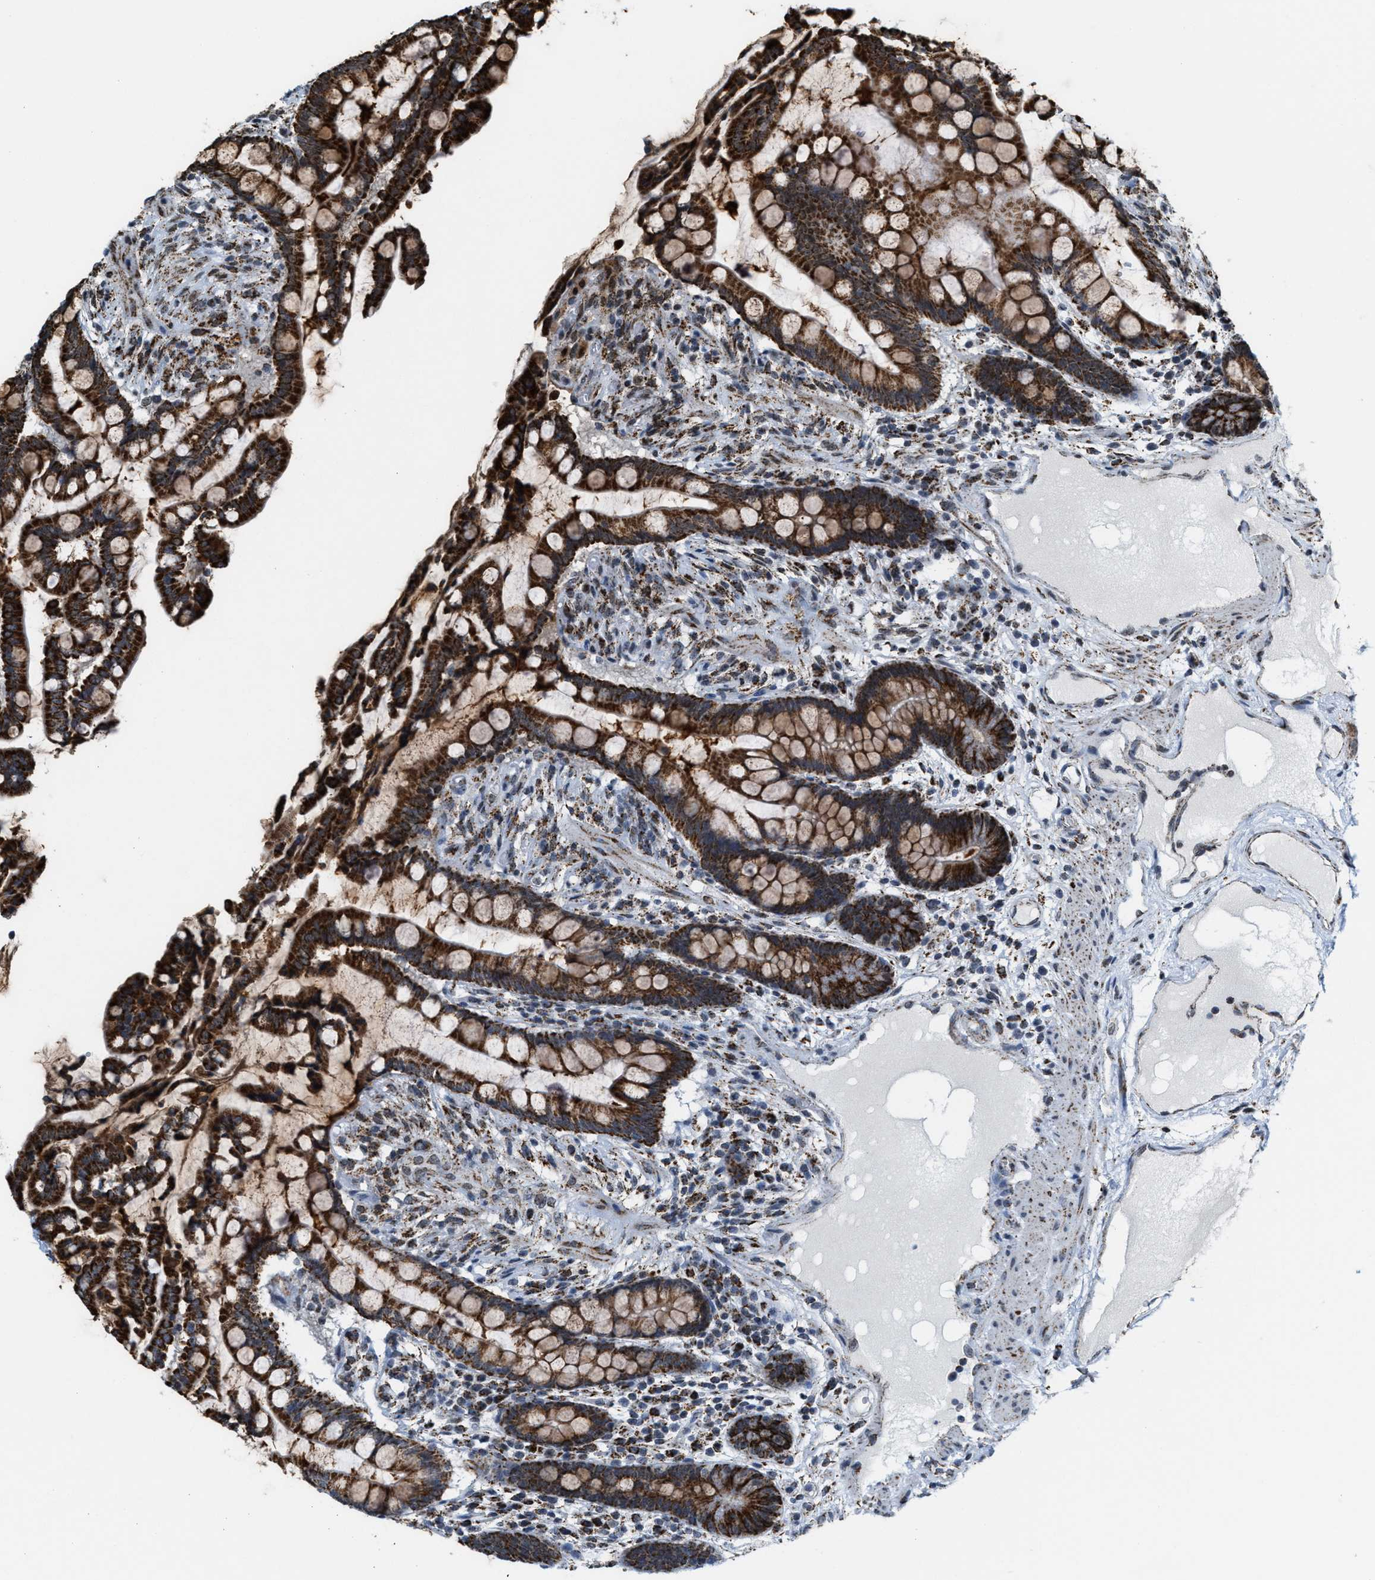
{"staining": {"intensity": "moderate", "quantity": ">75%", "location": "cytoplasmic/membranous"}, "tissue": "colon", "cell_type": "Endothelial cells", "image_type": "normal", "snomed": [{"axis": "morphology", "description": "Normal tissue, NOS"}, {"axis": "topography", "description": "Colon"}], "caption": "An image of colon stained for a protein shows moderate cytoplasmic/membranous brown staining in endothelial cells. The protein of interest is stained brown, and the nuclei are stained in blue (DAB (3,3'-diaminobenzidine) IHC with brightfield microscopy, high magnification).", "gene": "HIBADH", "patient": {"sex": "male", "age": 73}}